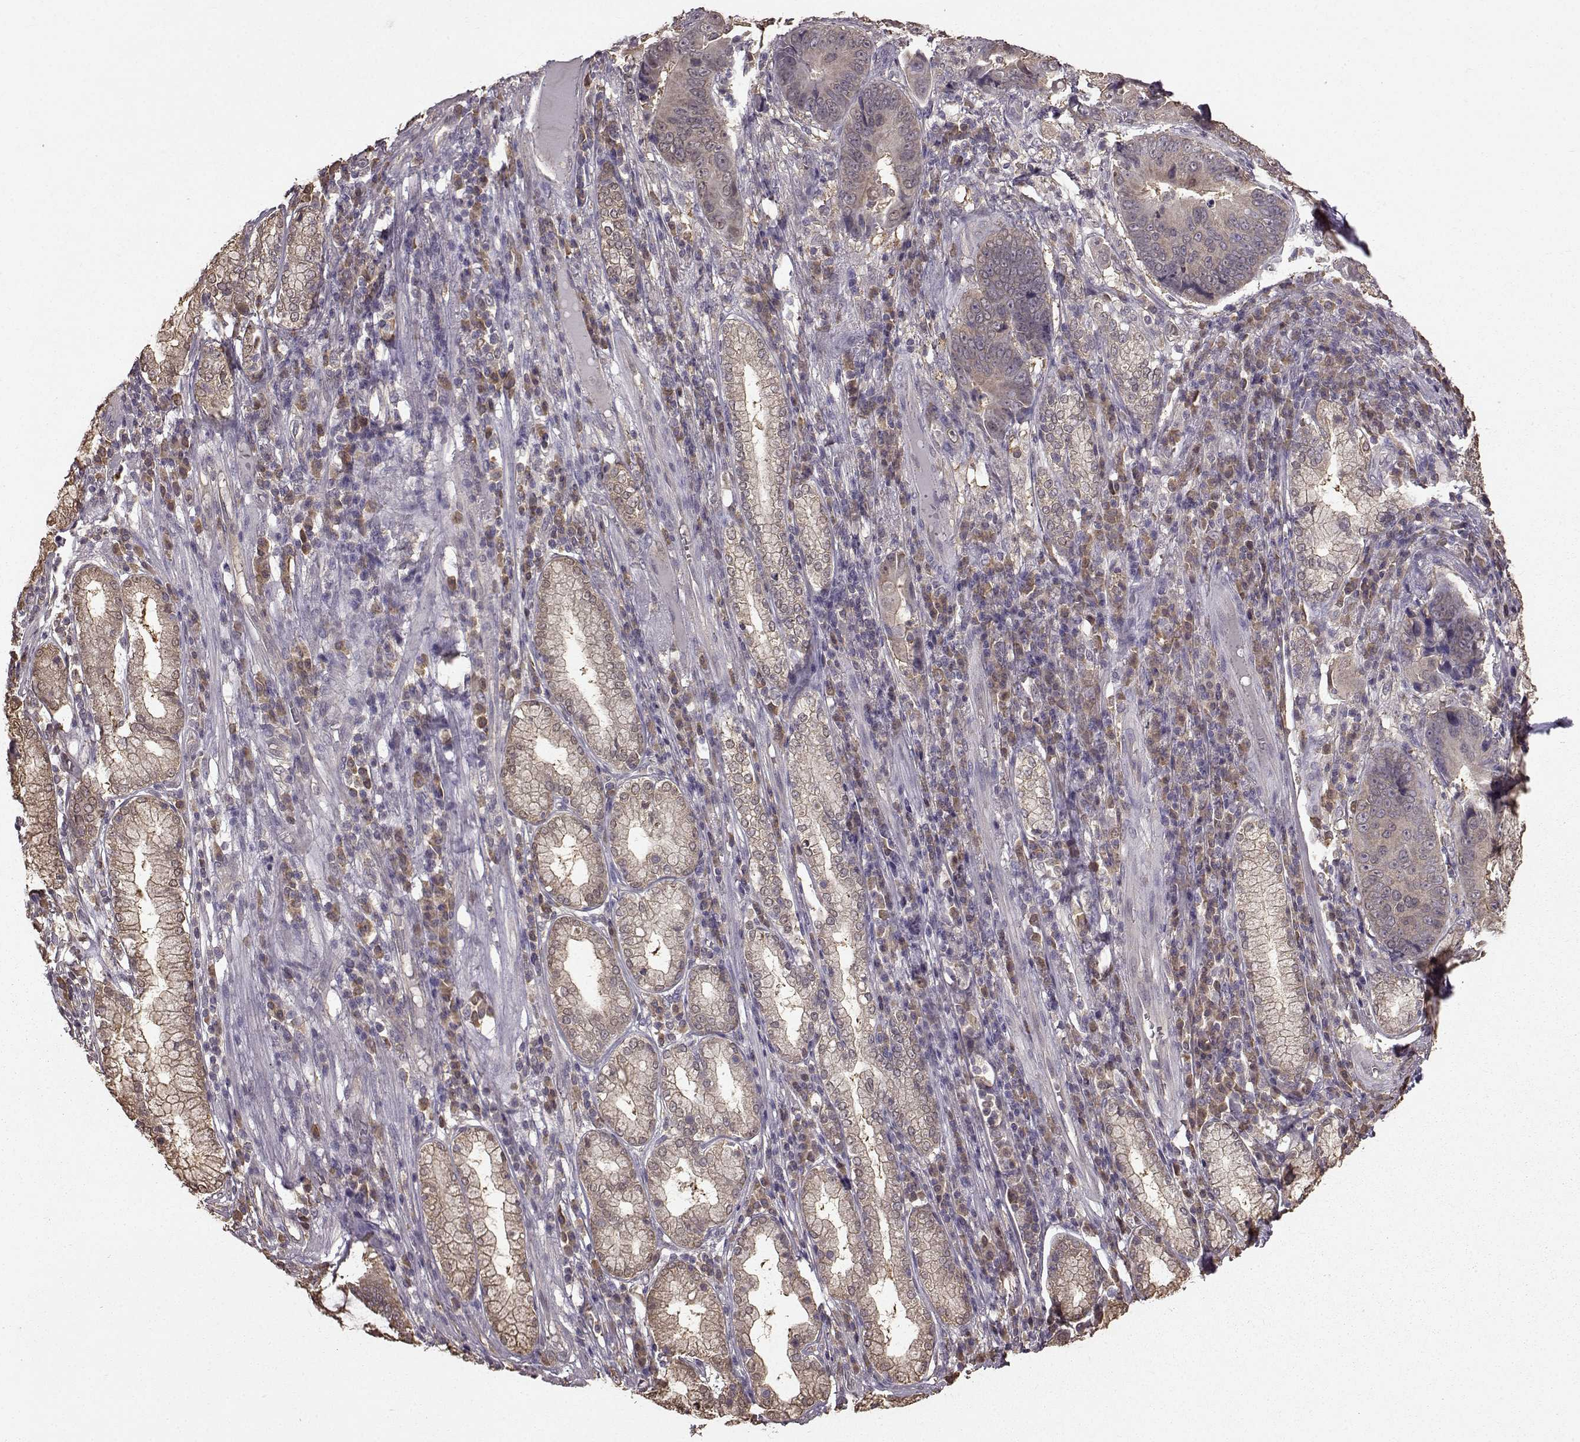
{"staining": {"intensity": "weak", "quantity": "25%-75%", "location": "cytoplasmic/membranous"}, "tissue": "stomach cancer", "cell_type": "Tumor cells", "image_type": "cancer", "snomed": [{"axis": "morphology", "description": "Adenocarcinoma, NOS"}, {"axis": "topography", "description": "Stomach"}], "caption": "IHC micrograph of neoplastic tissue: human stomach cancer (adenocarcinoma) stained using immunohistochemistry (IHC) demonstrates low levels of weak protein expression localized specifically in the cytoplasmic/membranous of tumor cells, appearing as a cytoplasmic/membranous brown color.", "gene": "NME1-NME2", "patient": {"sex": "male", "age": 84}}